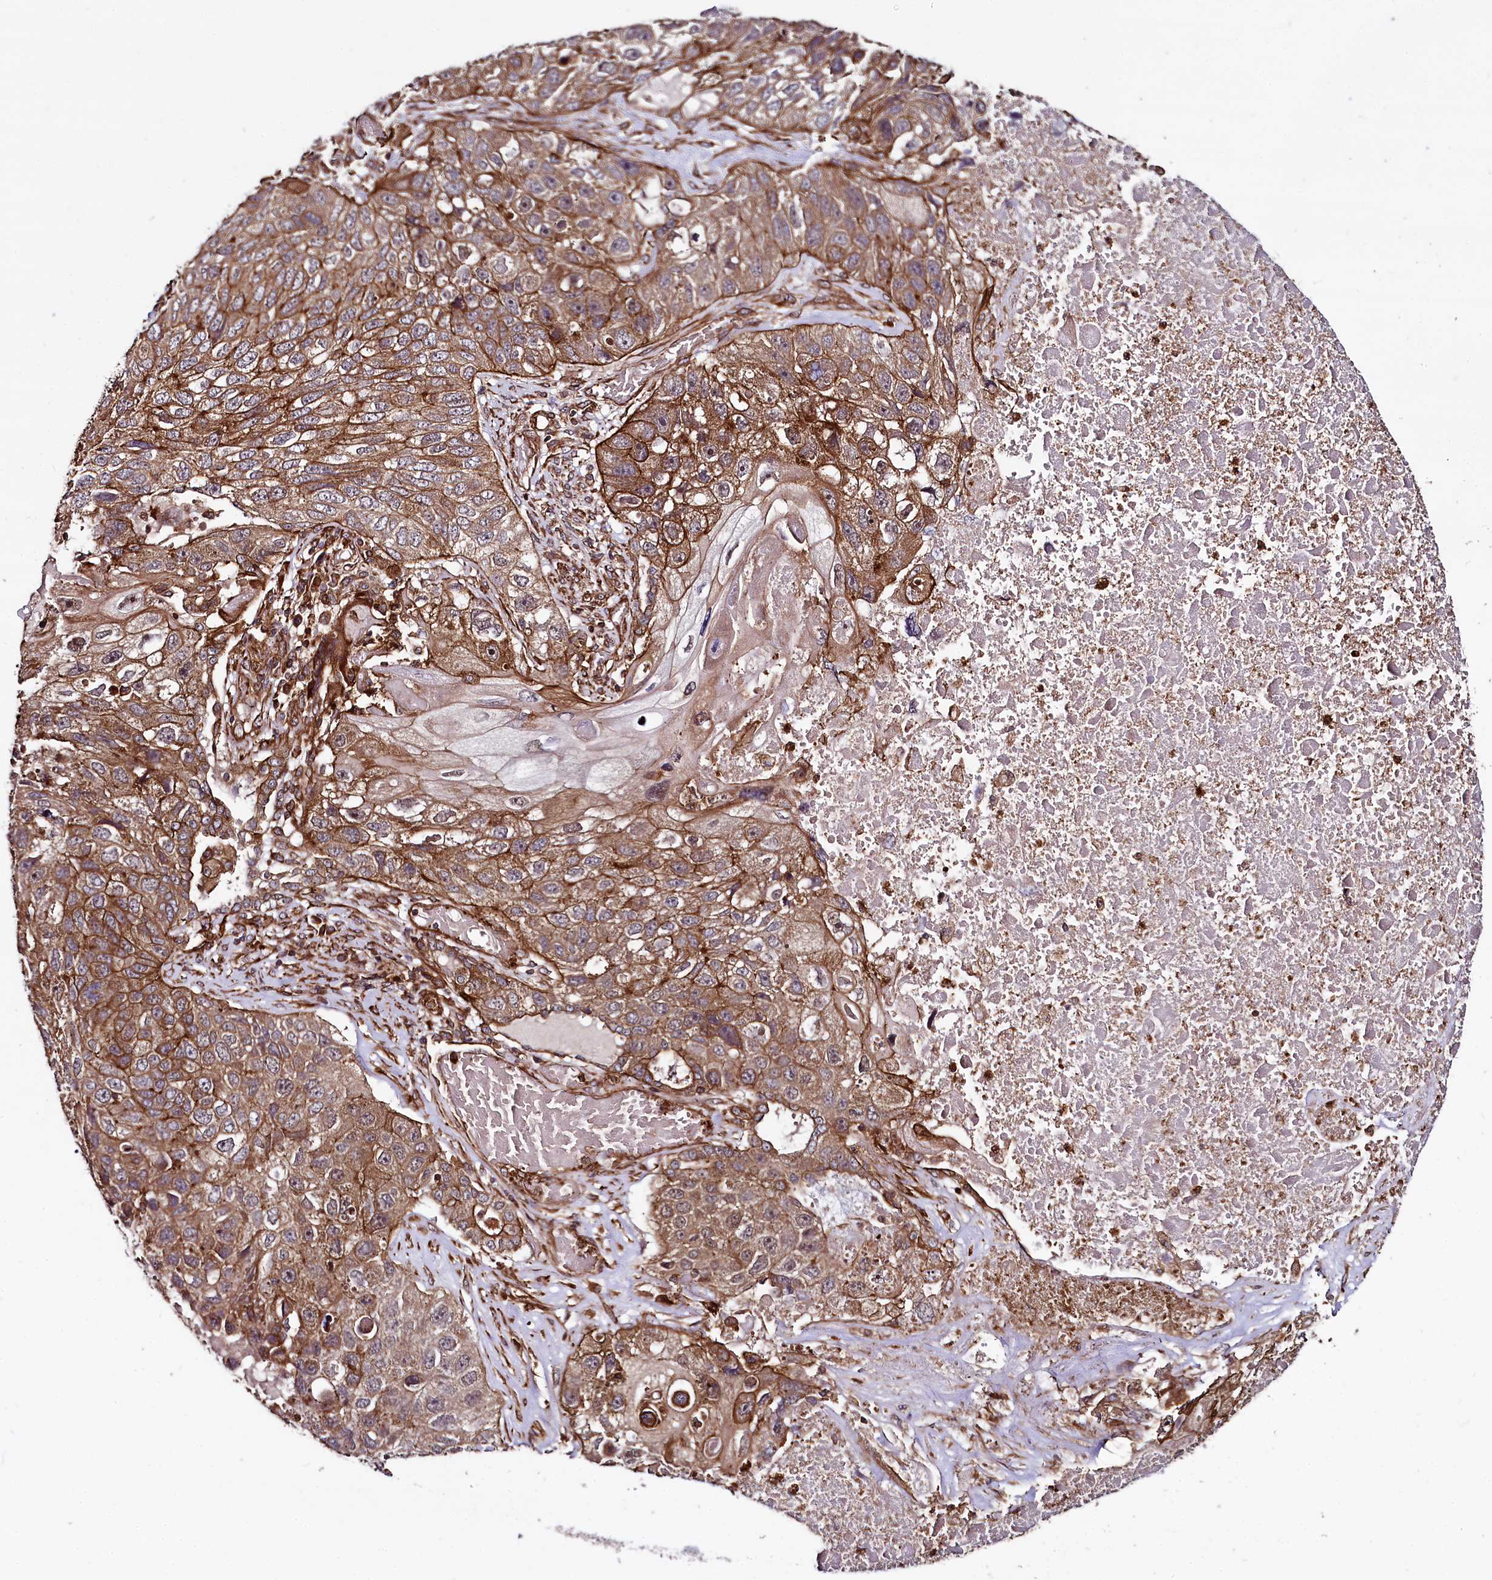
{"staining": {"intensity": "strong", "quantity": ">75%", "location": "cytoplasmic/membranous"}, "tissue": "lung cancer", "cell_type": "Tumor cells", "image_type": "cancer", "snomed": [{"axis": "morphology", "description": "Squamous cell carcinoma, NOS"}, {"axis": "topography", "description": "Lung"}], "caption": "Lung cancer (squamous cell carcinoma) stained for a protein demonstrates strong cytoplasmic/membranous positivity in tumor cells.", "gene": "SVIP", "patient": {"sex": "male", "age": 61}}